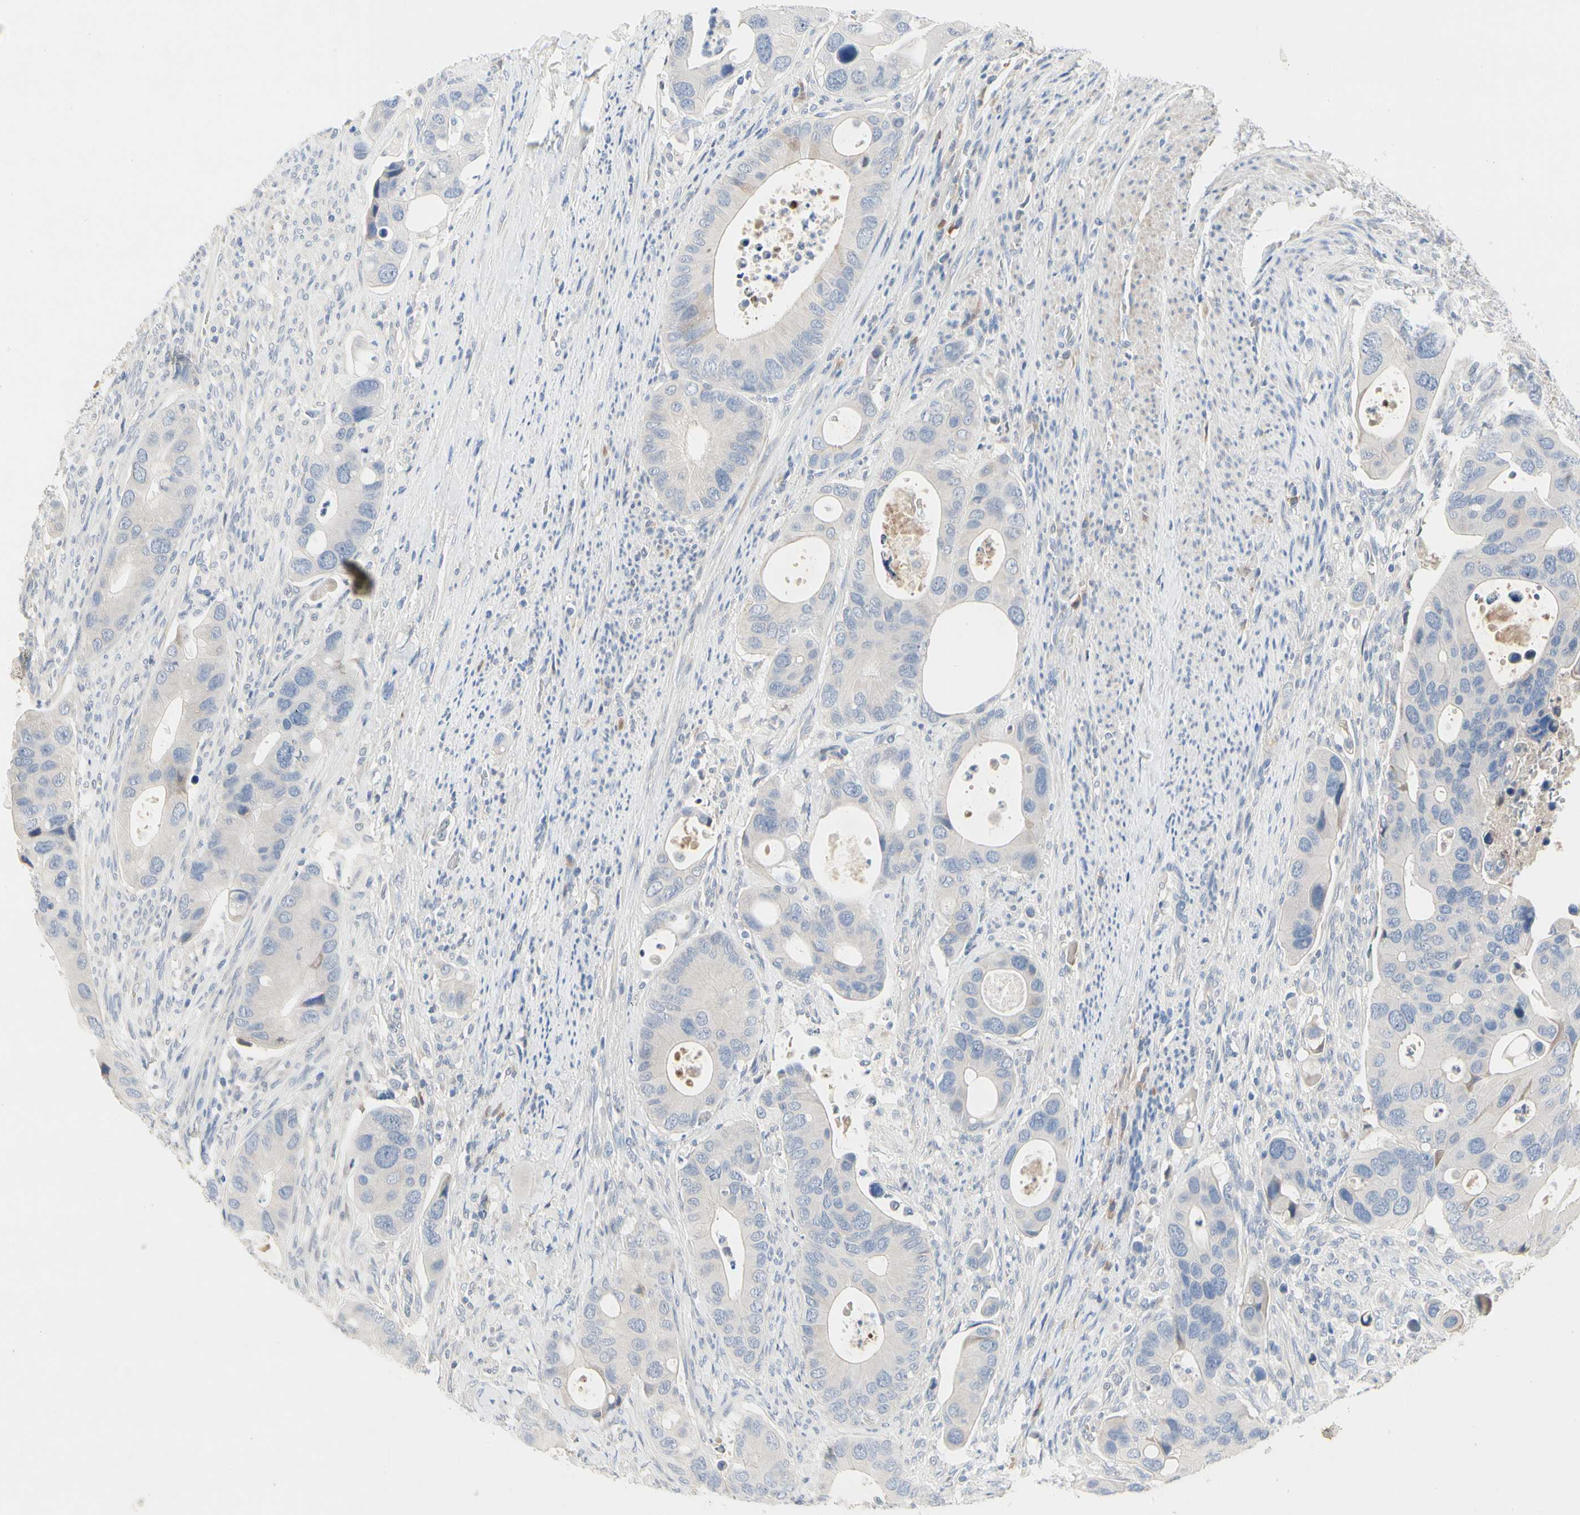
{"staining": {"intensity": "negative", "quantity": "none", "location": "none"}, "tissue": "colorectal cancer", "cell_type": "Tumor cells", "image_type": "cancer", "snomed": [{"axis": "morphology", "description": "Adenocarcinoma, NOS"}, {"axis": "topography", "description": "Rectum"}], "caption": "Immunohistochemistry of colorectal cancer (adenocarcinoma) exhibits no expression in tumor cells. (Brightfield microscopy of DAB immunohistochemistry (IHC) at high magnification).", "gene": "ECRG4", "patient": {"sex": "female", "age": 57}}